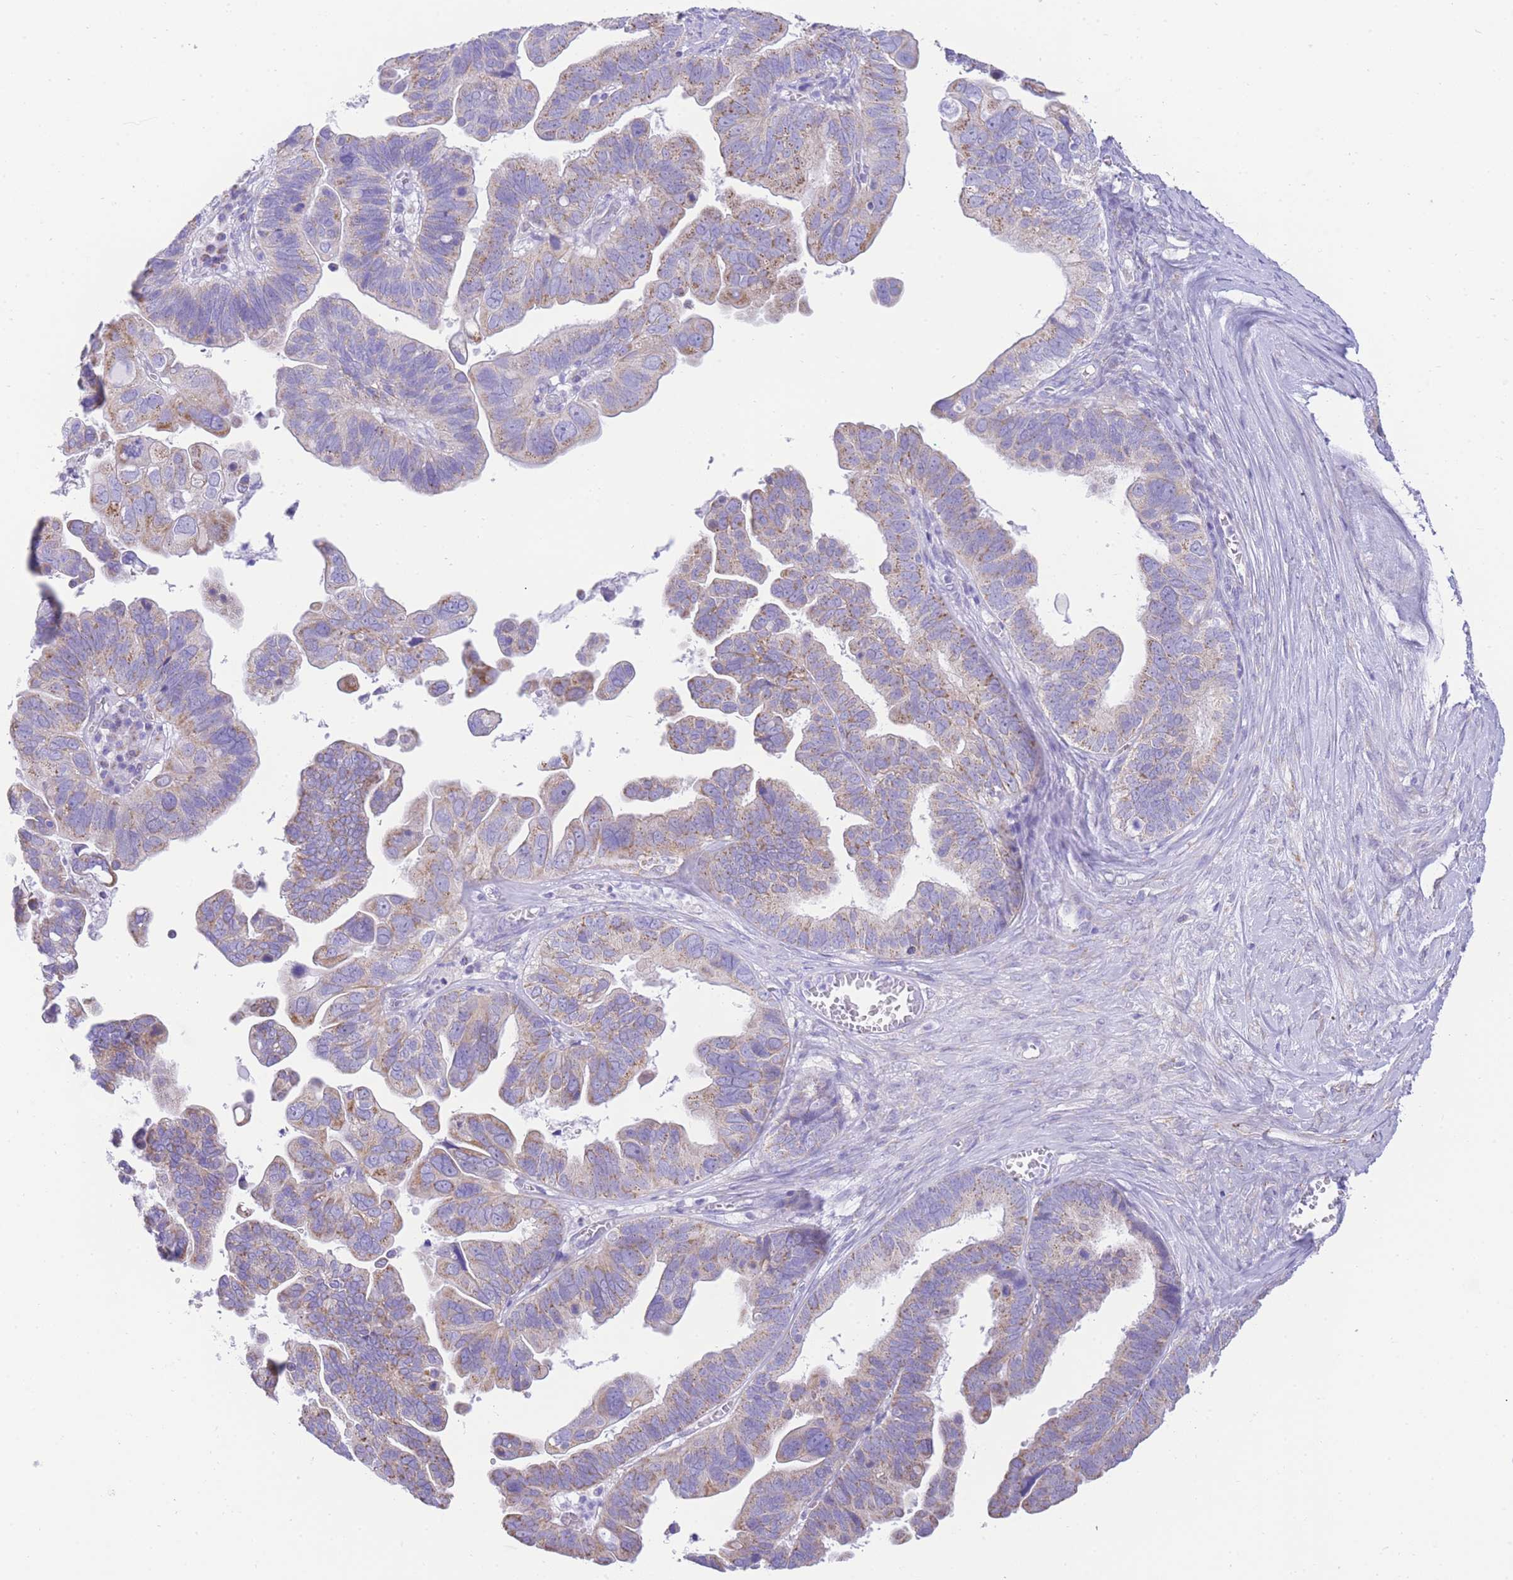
{"staining": {"intensity": "weak", "quantity": "25%-75%", "location": "cytoplasmic/membranous"}, "tissue": "ovarian cancer", "cell_type": "Tumor cells", "image_type": "cancer", "snomed": [{"axis": "morphology", "description": "Cystadenocarcinoma, serous, NOS"}, {"axis": "topography", "description": "Ovary"}], "caption": "DAB immunohistochemical staining of ovarian cancer shows weak cytoplasmic/membranous protein staining in approximately 25%-75% of tumor cells.", "gene": "ACSM4", "patient": {"sex": "female", "age": 56}}